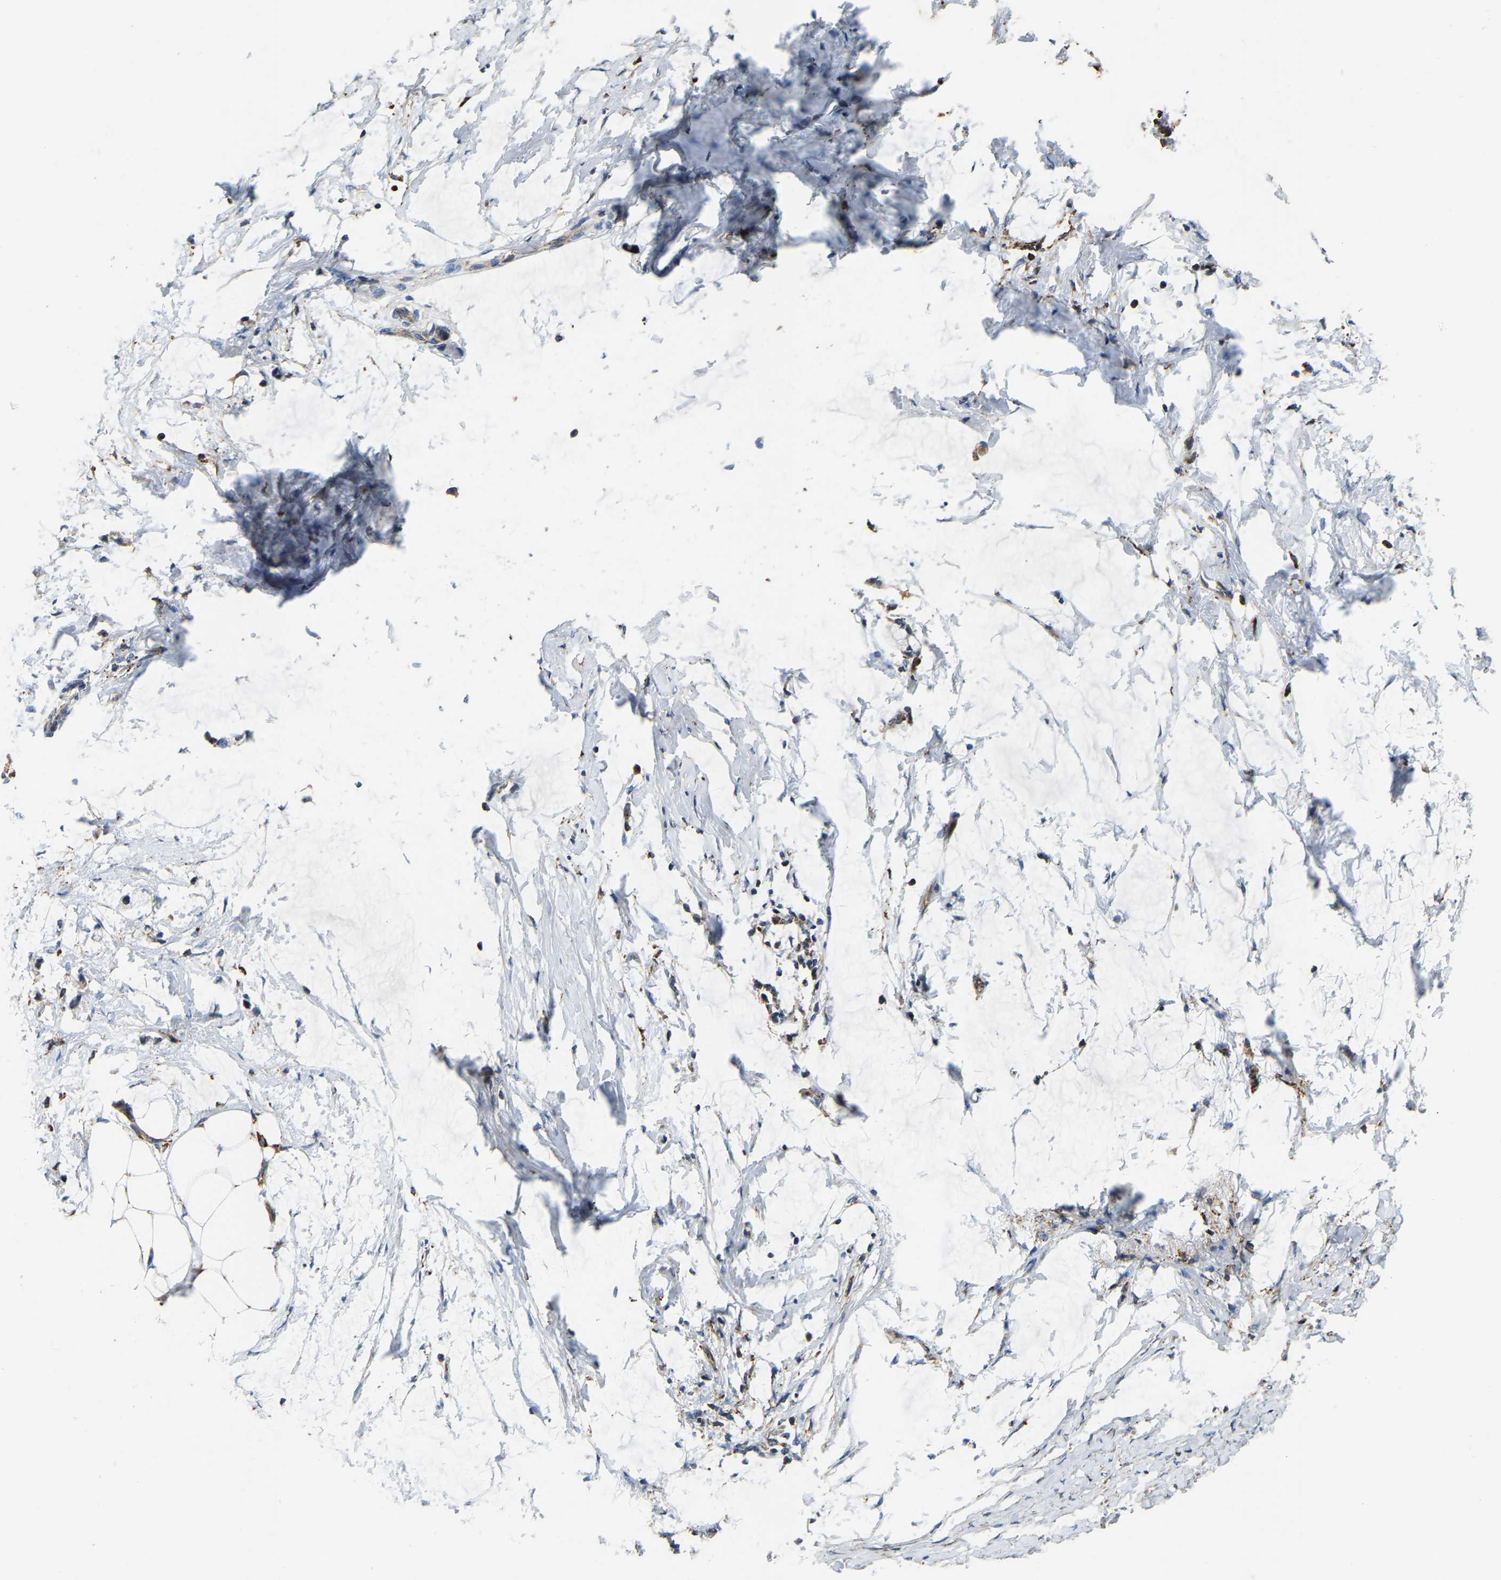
{"staining": {"intensity": "weak", "quantity": "<25%", "location": "cytoplasmic/membranous"}, "tissue": "smooth muscle", "cell_type": "Smooth muscle cells", "image_type": "normal", "snomed": [{"axis": "morphology", "description": "Normal tissue, NOS"}, {"axis": "morphology", "description": "Adenocarcinoma, NOS"}, {"axis": "topography", "description": "Smooth muscle"}, {"axis": "topography", "description": "Colon"}], "caption": "This image is of benign smooth muscle stained with immunohistochemistry (IHC) to label a protein in brown with the nuclei are counter-stained blue. There is no positivity in smooth muscle cells. Nuclei are stained in blue.", "gene": "DPP7", "patient": {"sex": "male", "age": 14}}